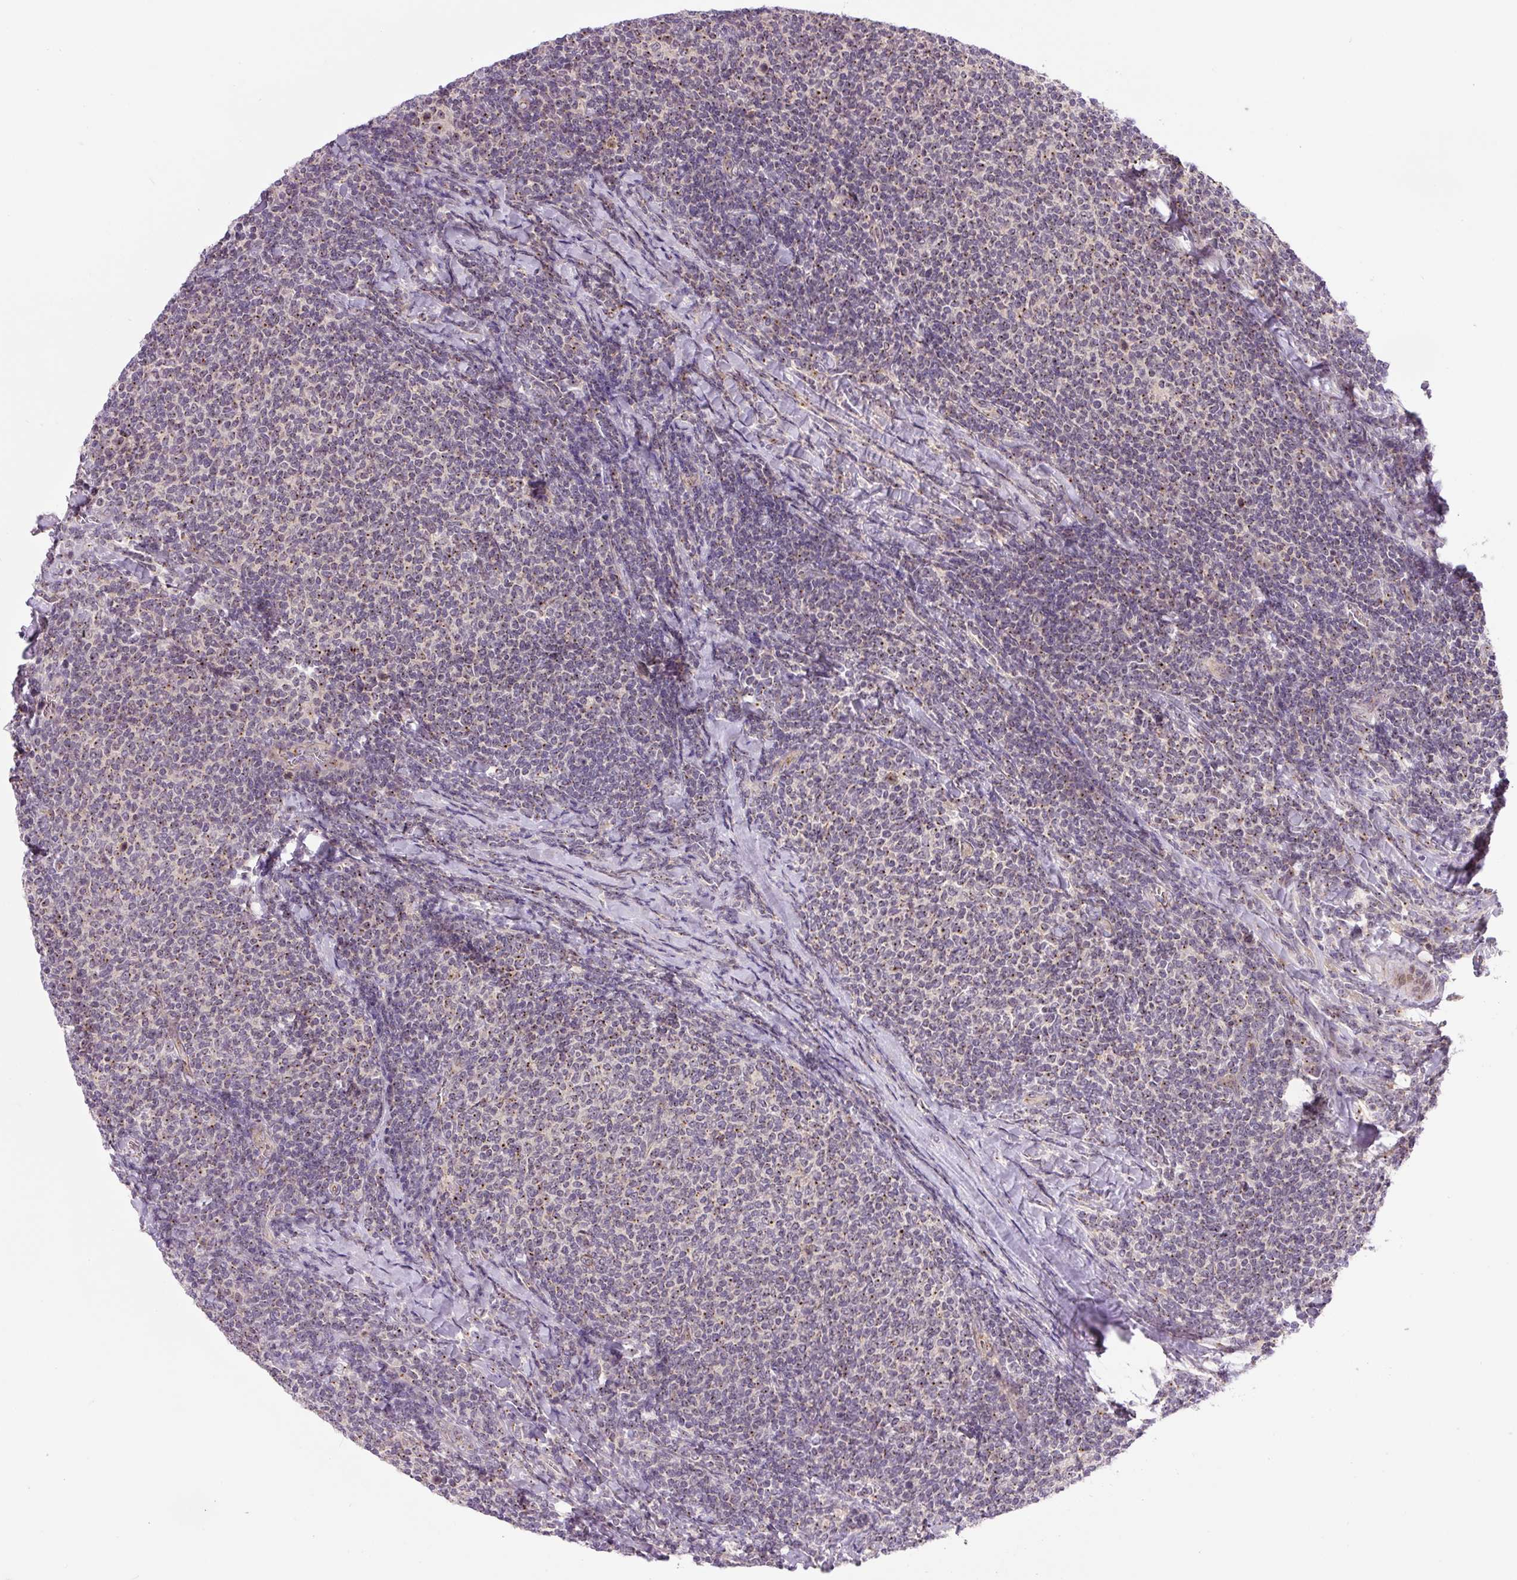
{"staining": {"intensity": "weak", "quantity": ">75%", "location": "cytoplasmic/membranous"}, "tissue": "lymphoma", "cell_type": "Tumor cells", "image_type": "cancer", "snomed": [{"axis": "morphology", "description": "Malignant lymphoma, non-Hodgkin's type, Low grade"}, {"axis": "topography", "description": "Lymph node"}], "caption": "The micrograph exhibits immunohistochemical staining of malignant lymphoma, non-Hodgkin's type (low-grade). There is weak cytoplasmic/membranous positivity is appreciated in approximately >75% of tumor cells. The staining was performed using DAB to visualize the protein expression in brown, while the nuclei were stained in blue with hematoxylin (Magnification: 20x).", "gene": "PCM1", "patient": {"sex": "male", "age": 52}}